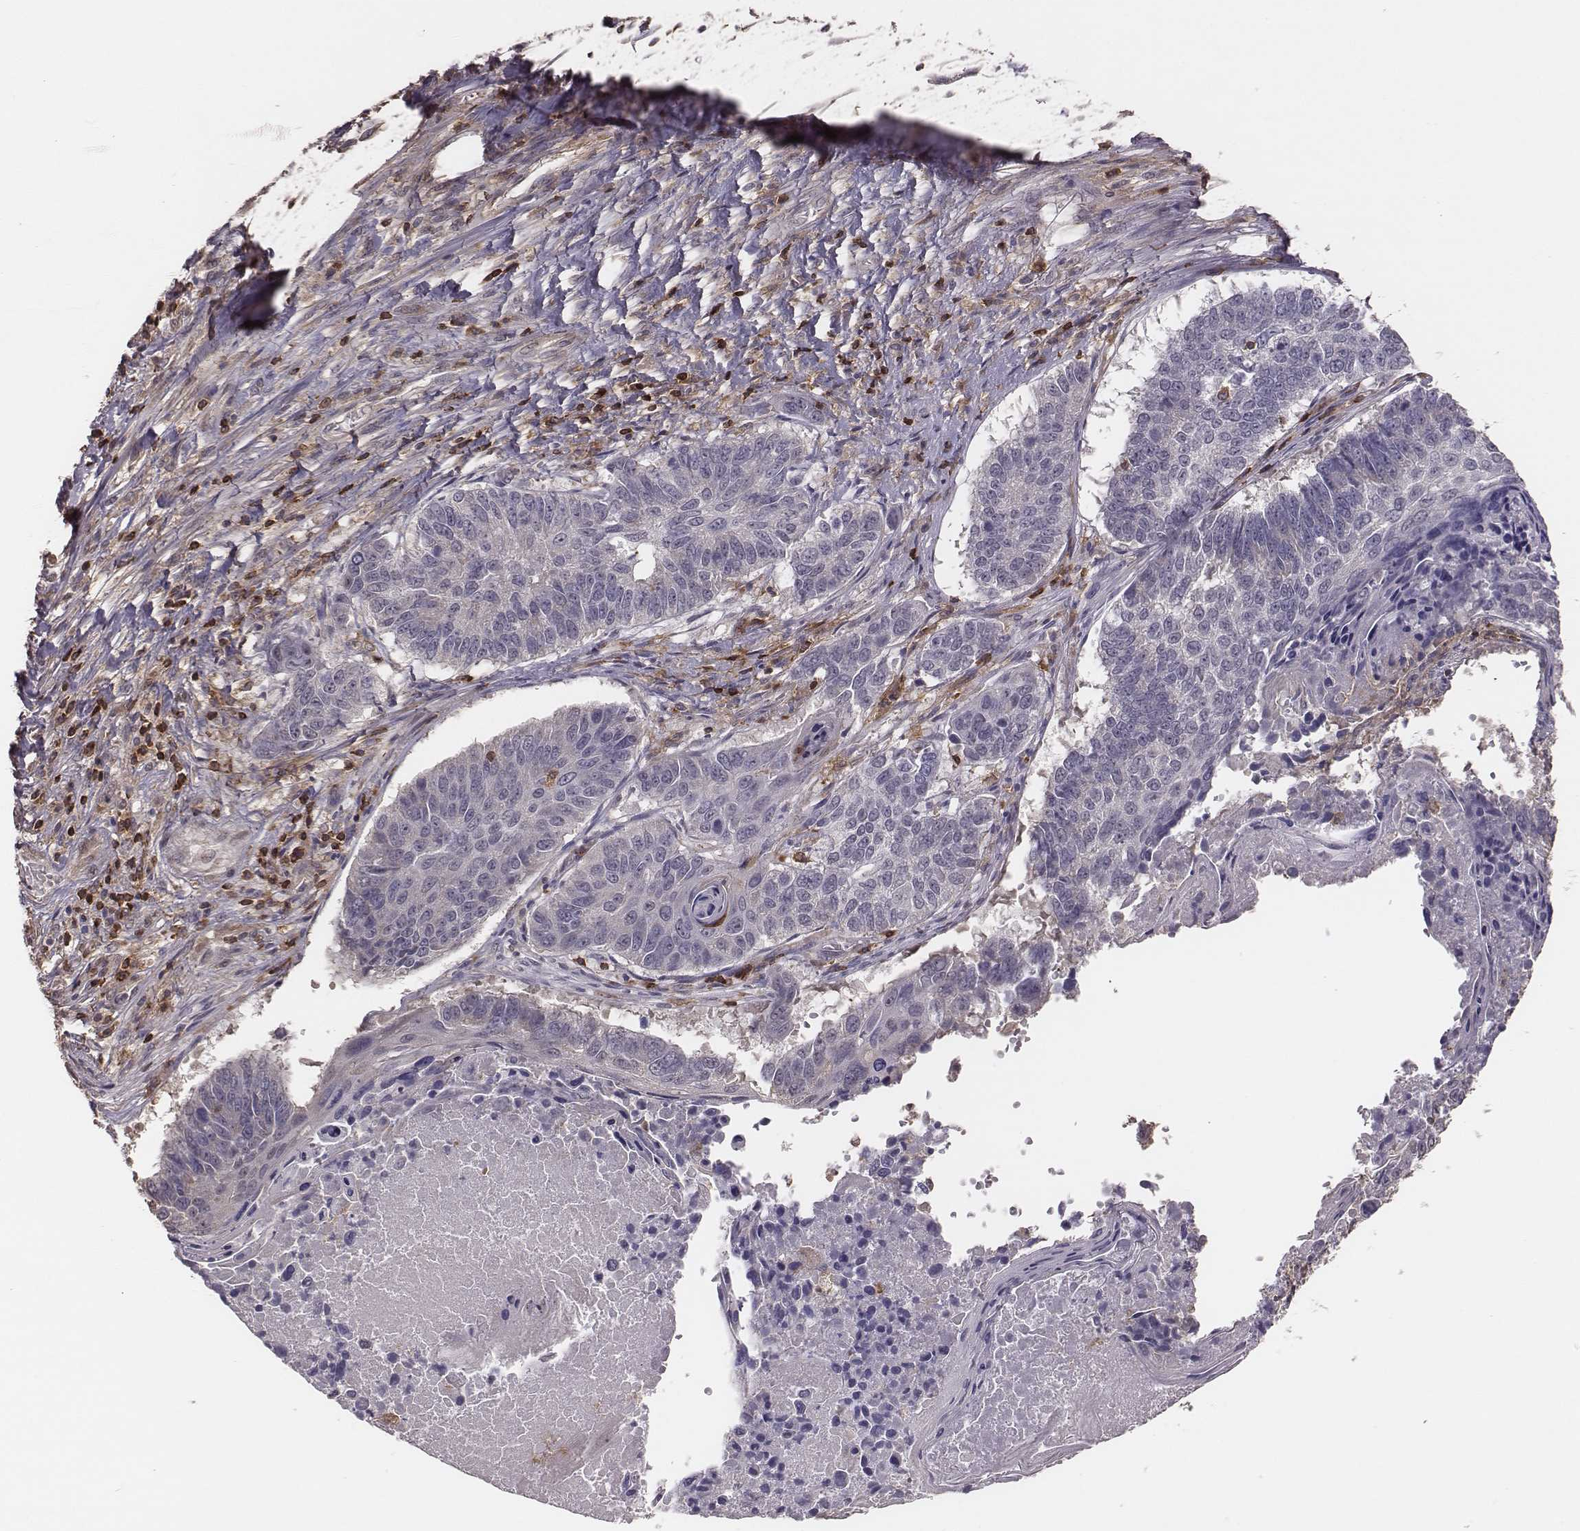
{"staining": {"intensity": "negative", "quantity": "none", "location": "none"}, "tissue": "lung cancer", "cell_type": "Tumor cells", "image_type": "cancer", "snomed": [{"axis": "morphology", "description": "Squamous cell carcinoma, NOS"}, {"axis": "topography", "description": "Lung"}], "caption": "Squamous cell carcinoma (lung) was stained to show a protein in brown. There is no significant positivity in tumor cells.", "gene": "PILRA", "patient": {"sex": "male", "age": 73}}